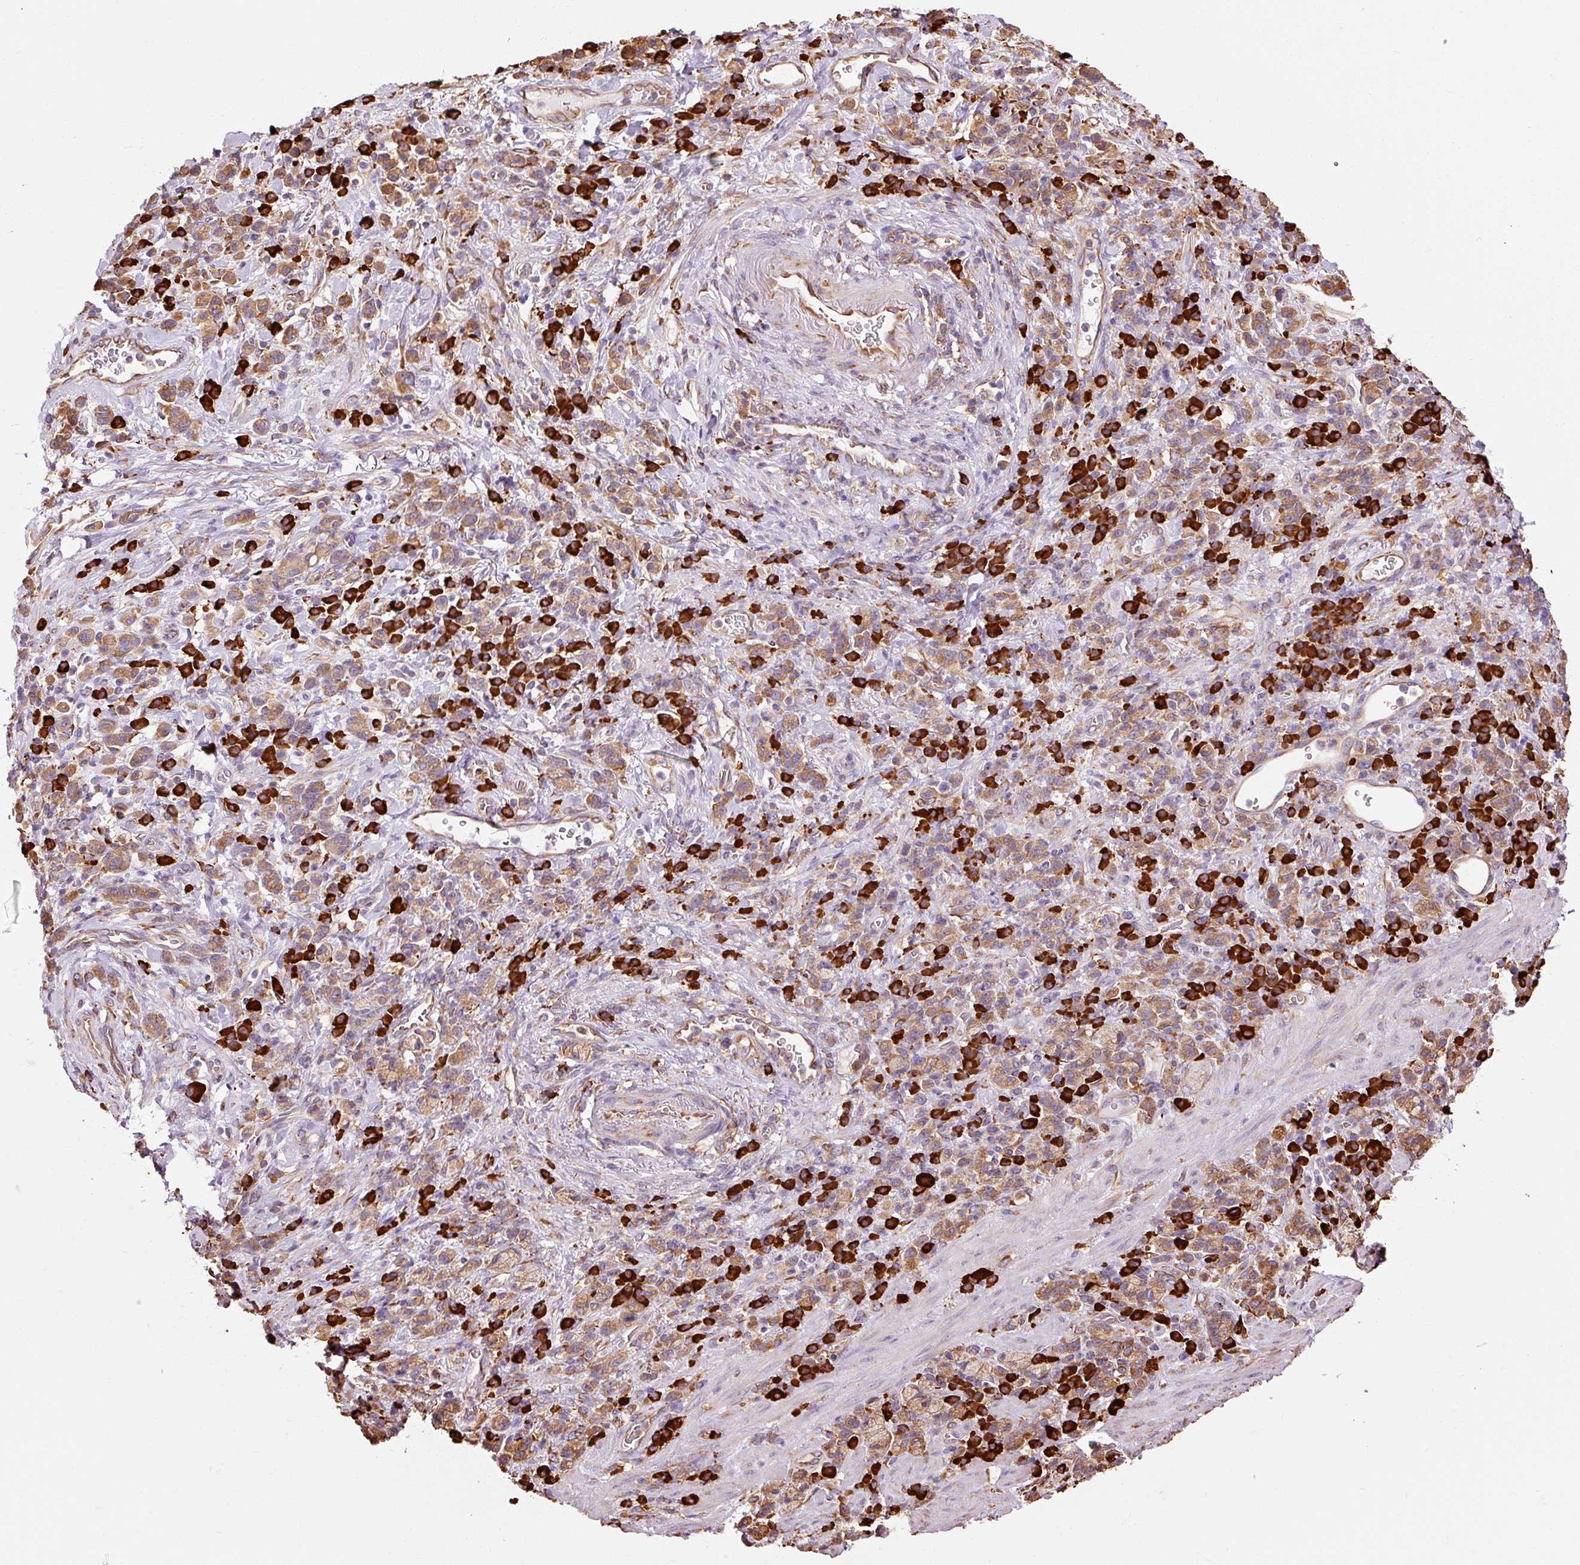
{"staining": {"intensity": "moderate", "quantity": ">75%", "location": "cytoplasmic/membranous"}, "tissue": "stomach cancer", "cell_type": "Tumor cells", "image_type": "cancer", "snomed": [{"axis": "morphology", "description": "Adenocarcinoma, NOS"}, {"axis": "topography", "description": "Stomach"}], "caption": "Approximately >75% of tumor cells in stomach adenocarcinoma show moderate cytoplasmic/membranous protein staining as visualized by brown immunohistochemical staining.", "gene": "KLC1", "patient": {"sex": "male", "age": 77}}